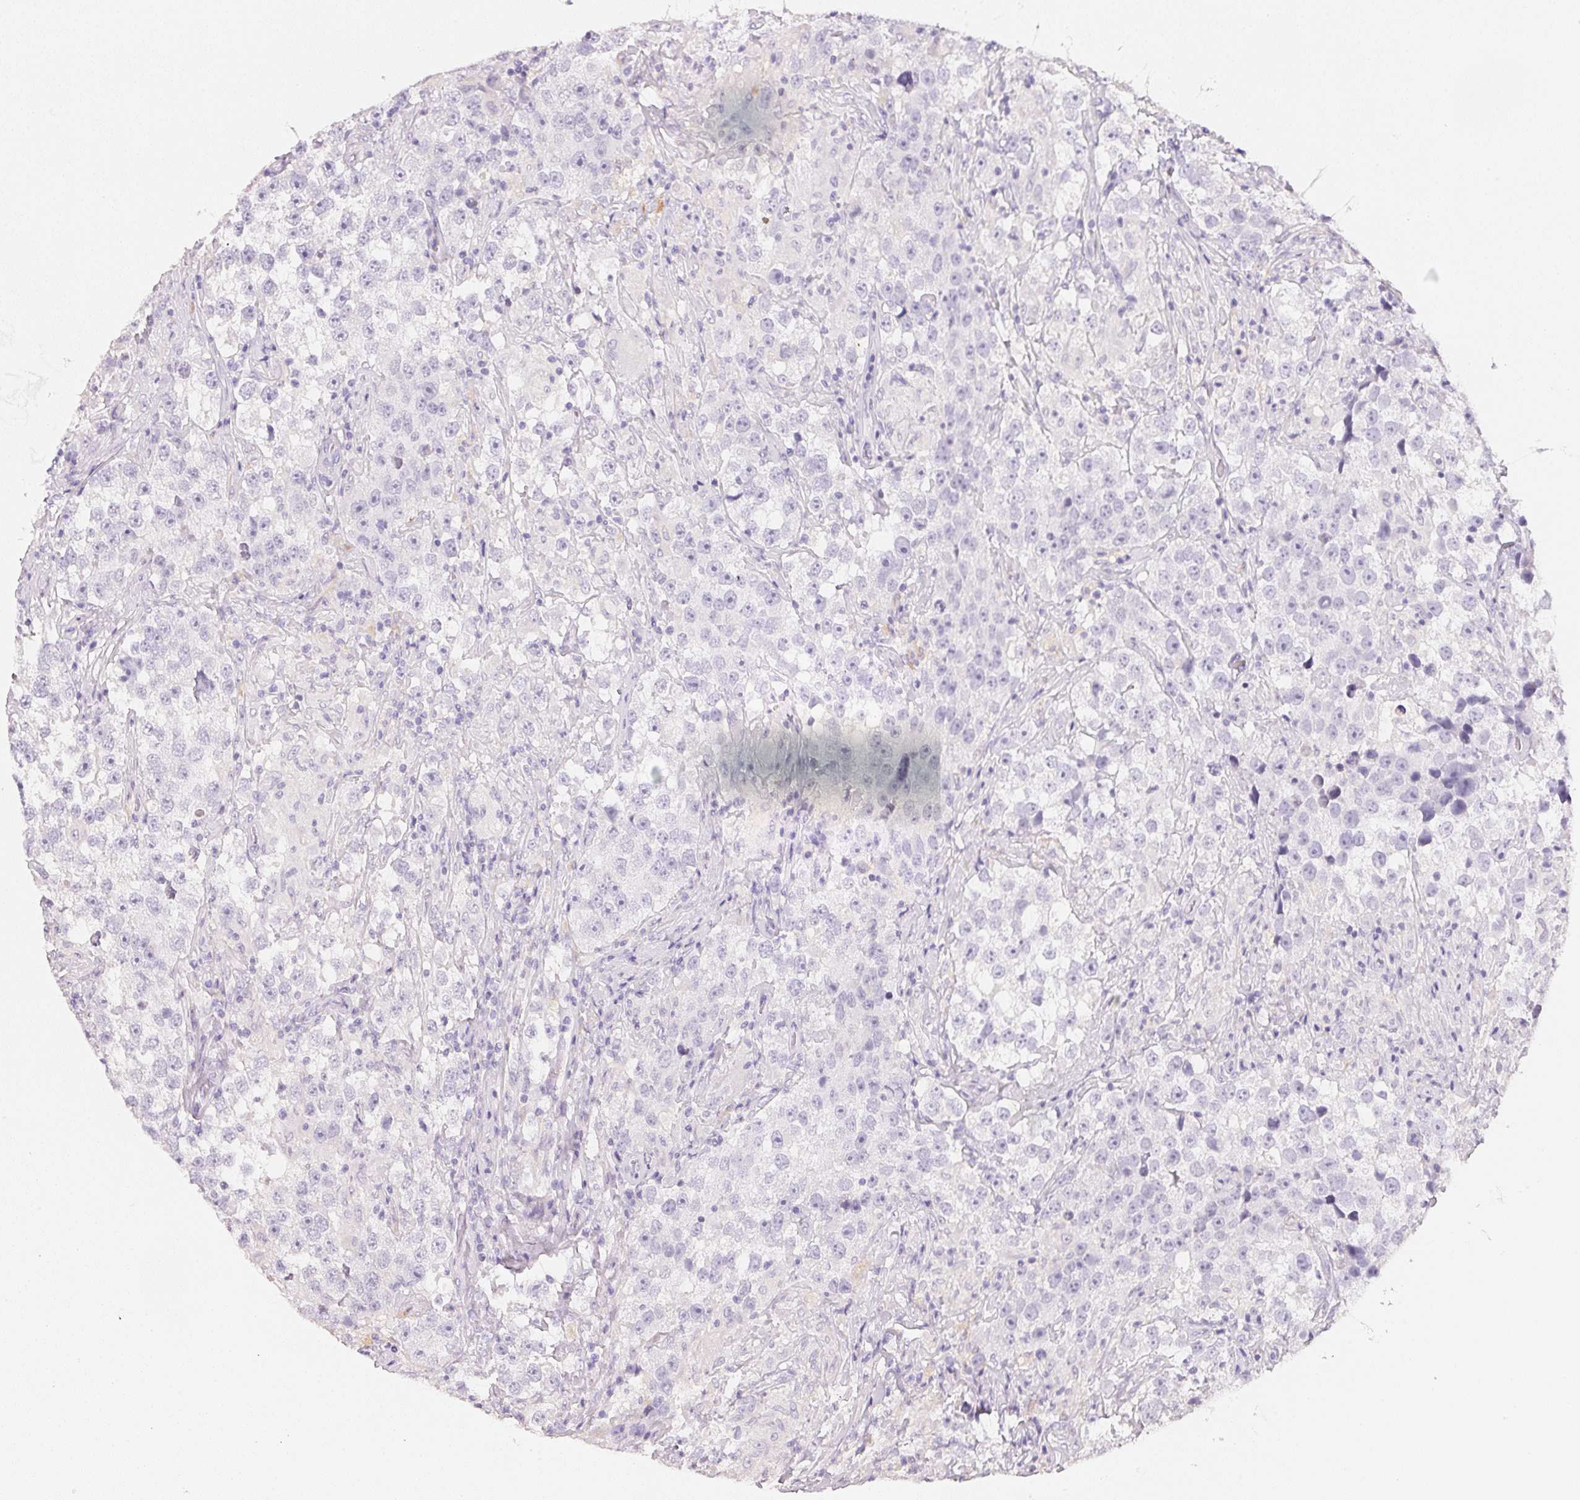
{"staining": {"intensity": "negative", "quantity": "none", "location": "none"}, "tissue": "testis cancer", "cell_type": "Tumor cells", "image_type": "cancer", "snomed": [{"axis": "morphology", "description": "Seminoma, NOS"}, {"axis": "topography", "description": "Testis"}], "caption": "An image of human seminoma (testis) is negative for staining in tumor cells.", "gene": "ACP3", "patient": {"sex": "male", "age": 46}}